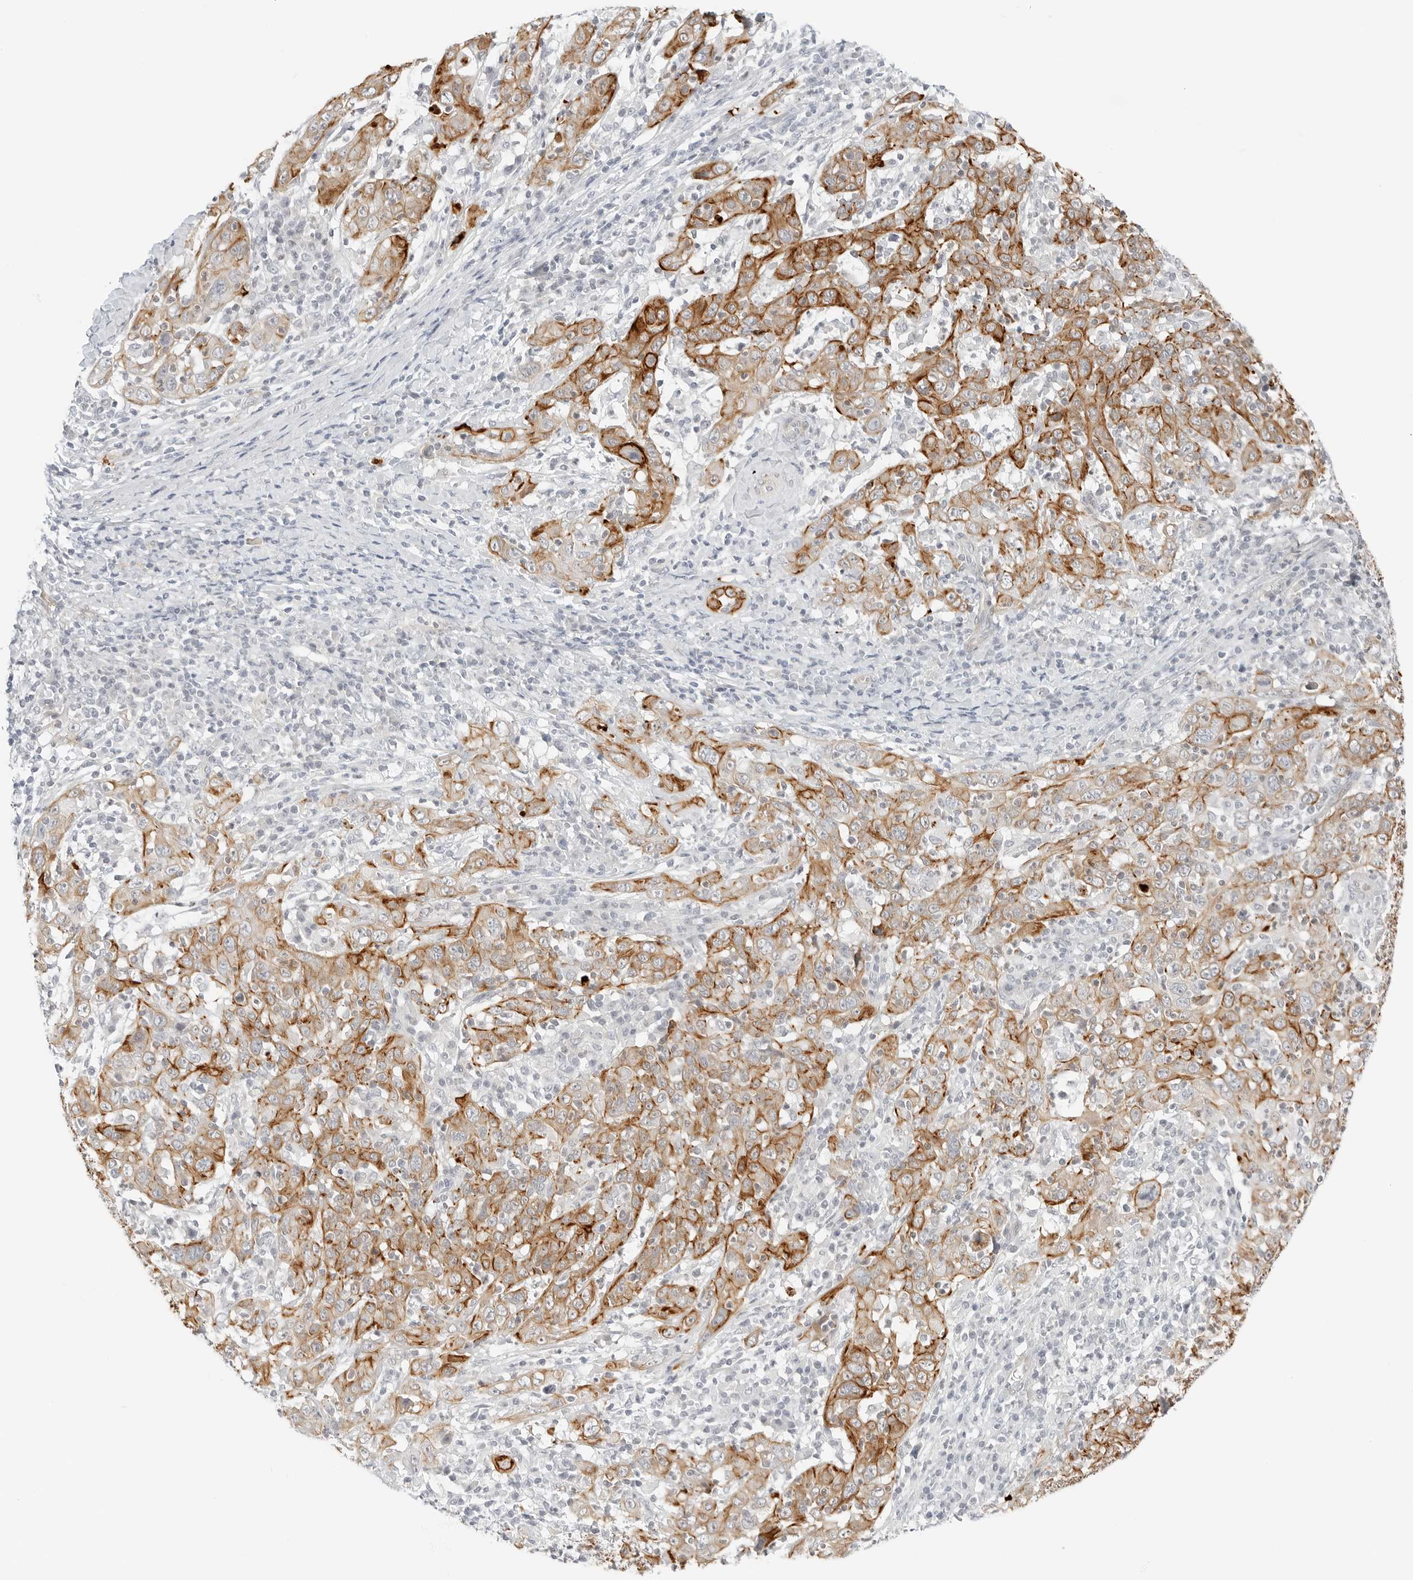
{"staining": {"intensity": "moderate", "quantity": "25%-75%", "location": "cytoplasmic/membranous"}, "tissue": "cervical cancer", "cell_type": "Tumor cells", "image_type": "cancer", "snomed": [{"axis": "morphology", "description": "Squamous cell carcinoma, NOS"}, {"axis": "topography", "description": "Cervix"}], "caption": "The micrograph exhibits immunohistochemical staining of cervical squamous cell carcinoma. There is moderate cytoplasmic/membranous expression is seen in approximately 25%-75% of tumor cells.", "gene": "IQCC", "patient": {"sex": "female", "age": 46}}